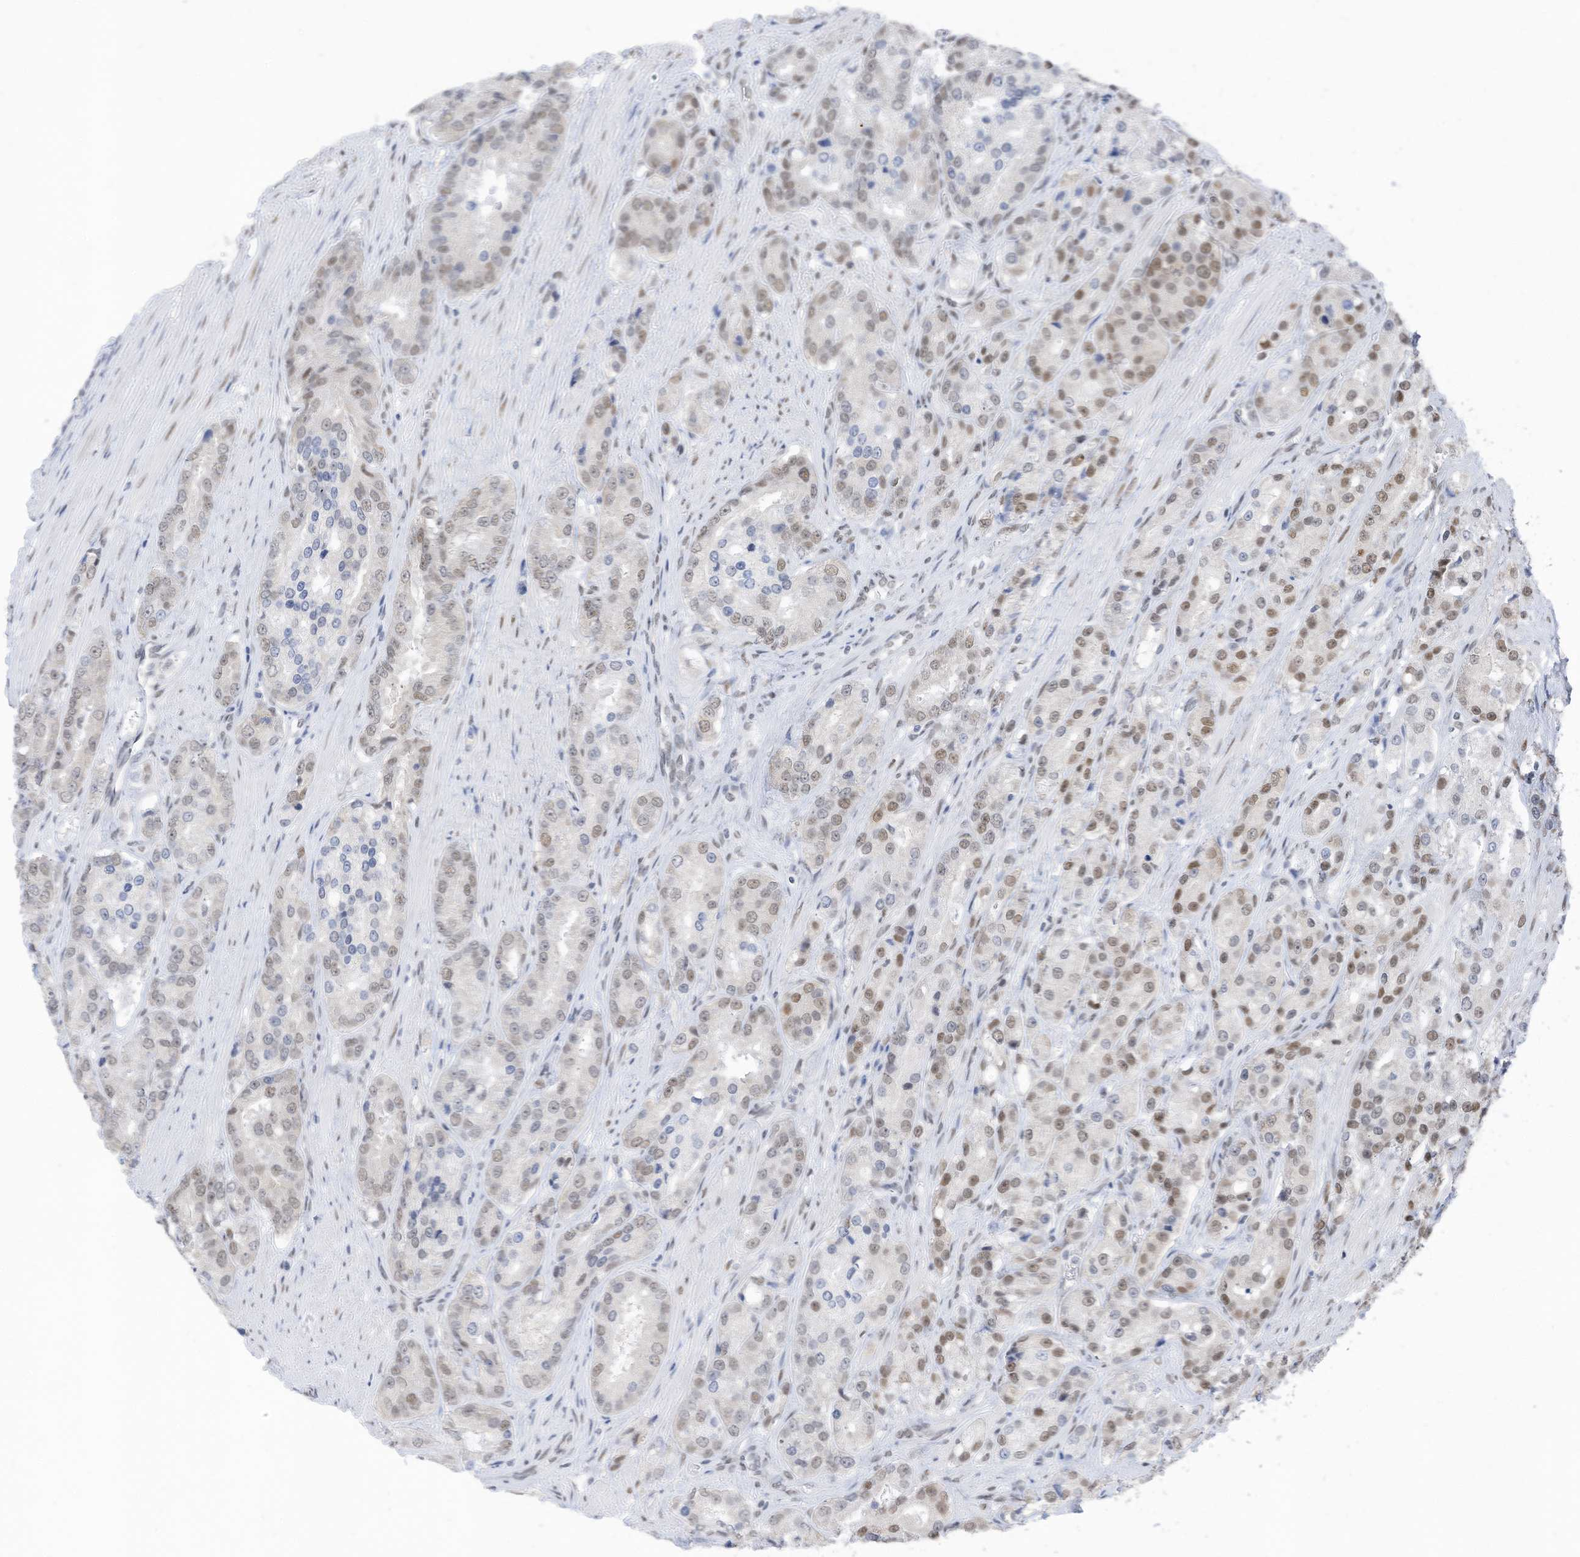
{"staining": {"intensity": "moderate", "quantity": "25%-75%", "location": "nuclear"}, "tissue": "prostate cancer", "cell_type": "Tumor cells", "image_type": "cancer", "snomed": [{"axis": "morphology", "description": "Adenocarcinoma, High grade"}, {"axis": "topography", "description": "Prostate"}], "caption": "This is a photomicrograph of IHC staining of prostate cancer (adenocarcinoma (high-grade)), which shows moderate staining in the nuclear of tumor cells.", "gene": "KHSRP", "patient": {"sex": "male", "age": 60}}